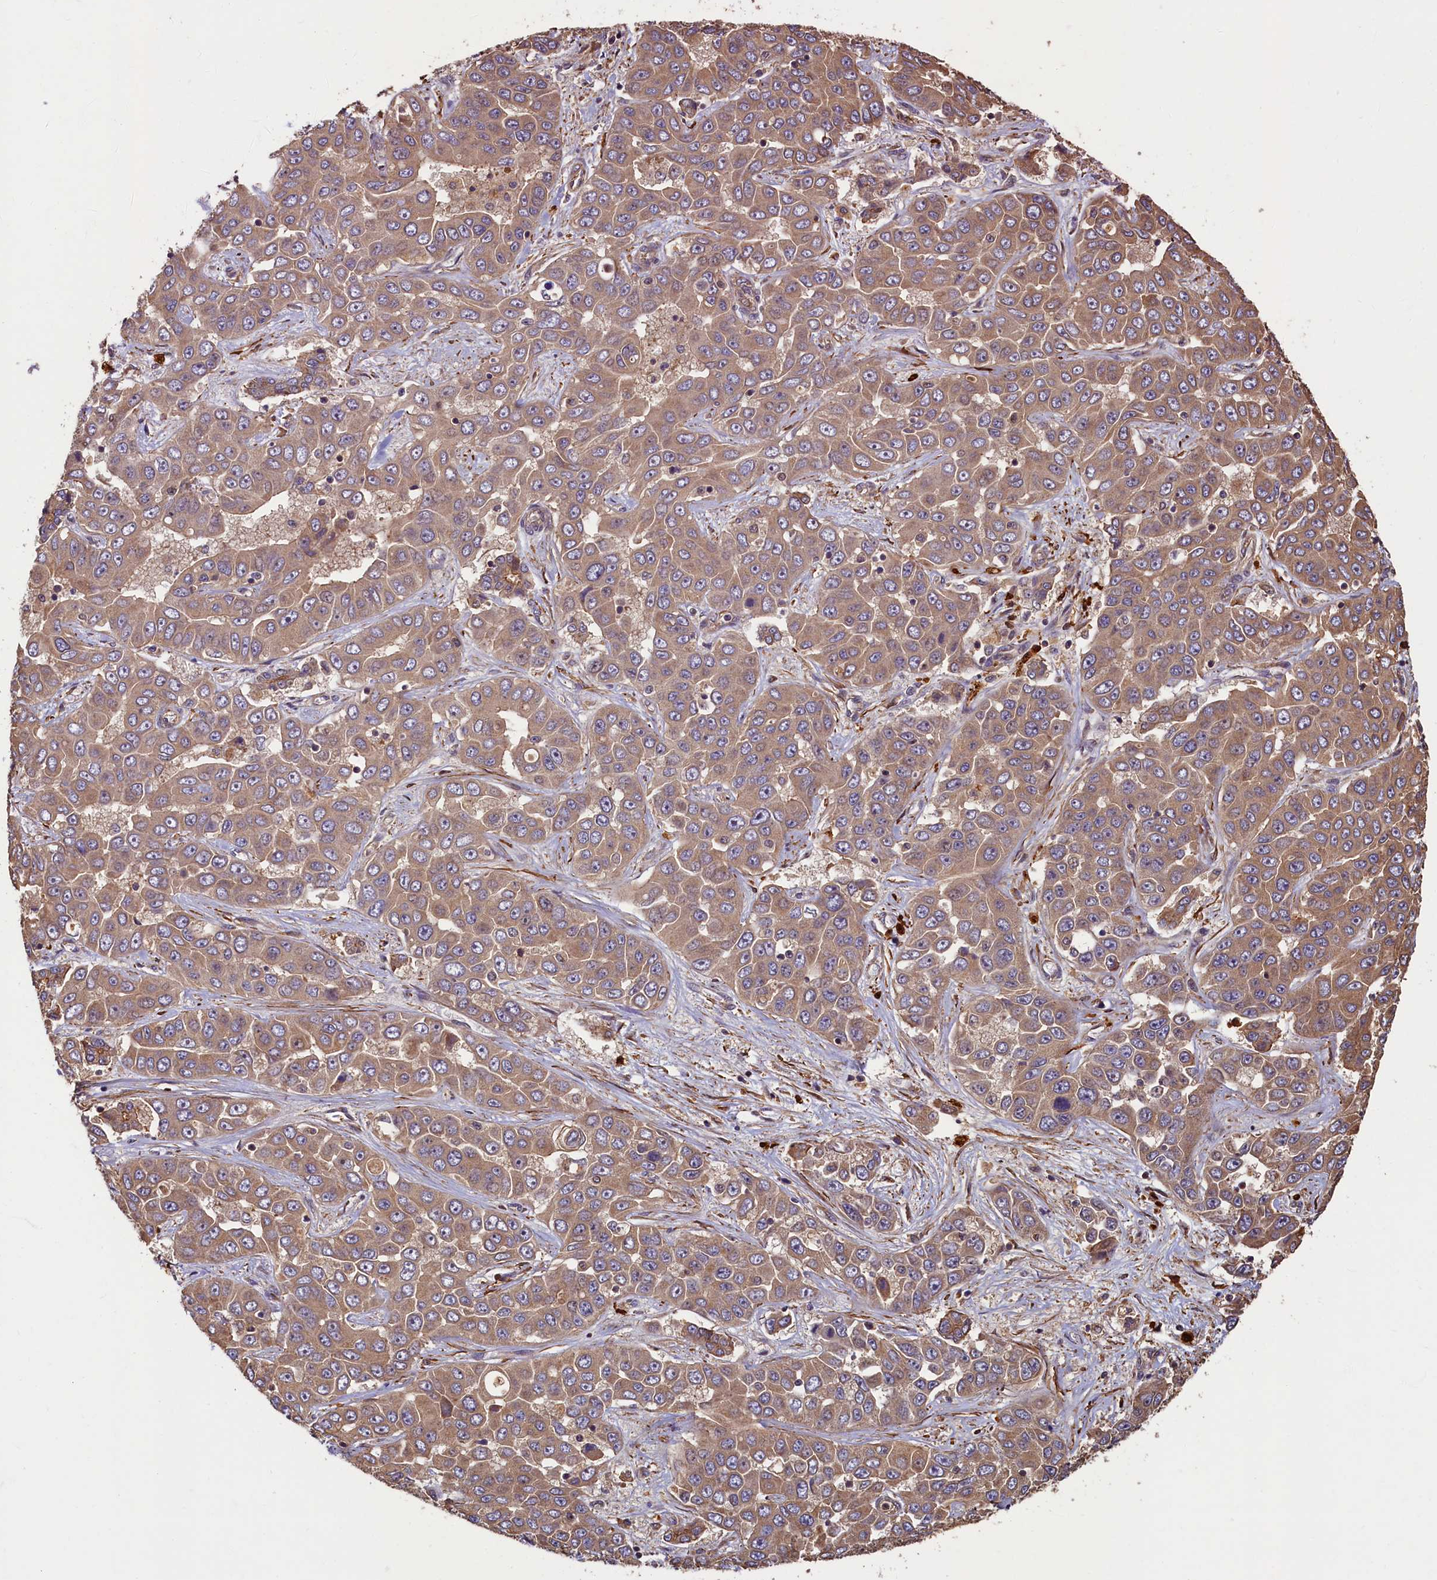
{"staining": {"intensity": "moderate", "quantity": ">75%", "location": "cytoplasmic/membranous"}, "tissue": "liver cancer", "cell_type": "Tumor cells", "image_type": "cancer", "snomed": [{"axis": "morphology", "description": "Cholangiocarcinoma"}, {"axis": "topography", "description": "Liver"}], "caption": "A histopathology image of liver cholangiocarcinoma stained for a protein demonstrates moderate cytoplasmic/membranous brown staining in tumor cells. (Brightfield microscopy of DAB IHC at high magnification).", "gene": "CCDC102B", "patient": {"sex": "female", "age": 52}}